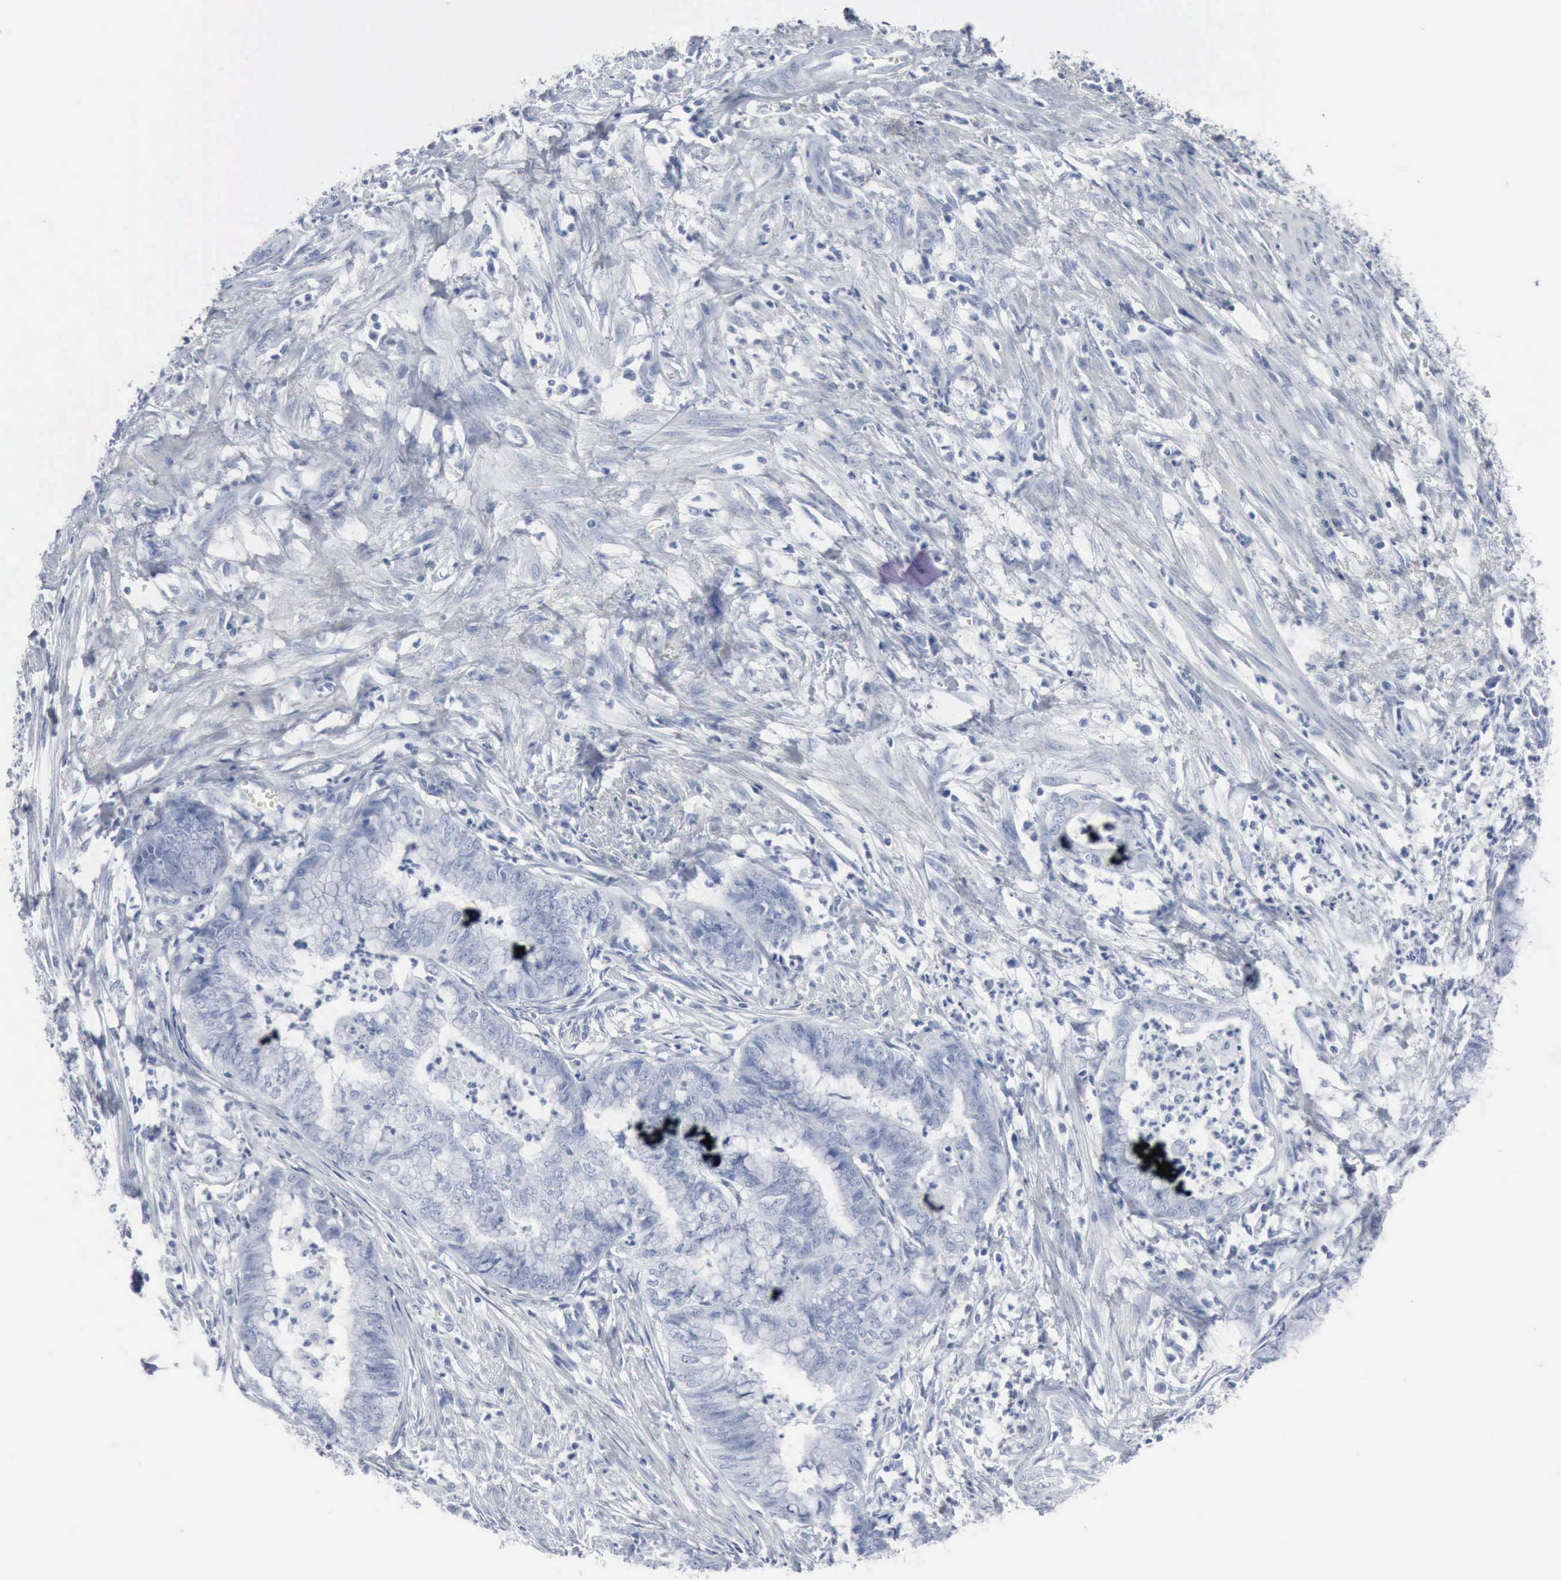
{"staining": {"intensity": "negative", "quantity": "none", "location": "none"}, "tissue": "endometrial cancer", "cell_type": "Tumor cells", "image_type": "cancer", "snomed": [{"axis": "morphology", "description": "Necrosis, NOS"}, {"axis": "morphology", "description": "Adenocarcinoma, NOS"}, {"axis": "topography", "description": "Endometrium"}], "caption": "DAB immunohistochemical staining of adenocarcinoma (endometrial) displays no significant positivity in tumor cells.", "gene": "DMD", "patient": {"sex": "female", "age": 79}}